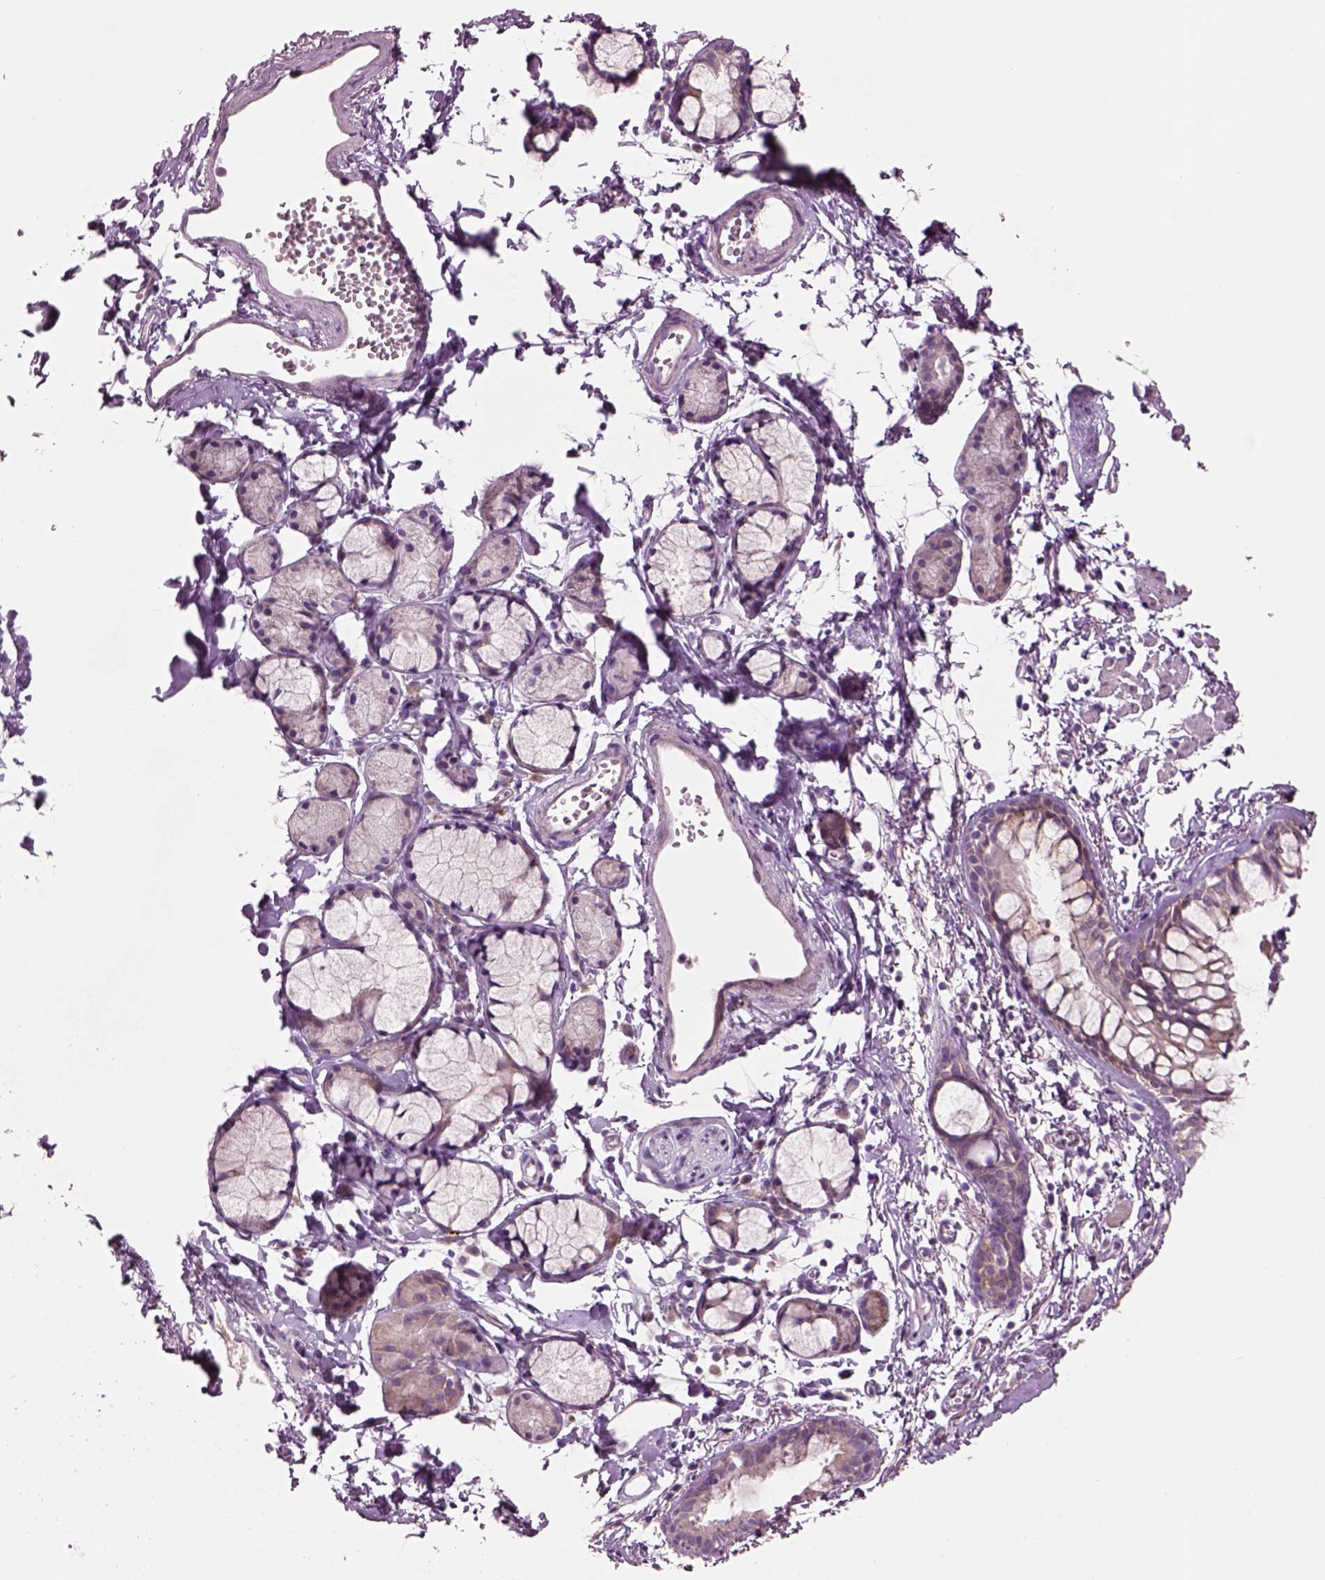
{"staining": {"intensity": "weak", "quantity": "<25%", "location": "cytoplasmic/membranous"}, "tissue": "bronchus", "cell_type": "Respiratory epithelial cells", "image_type": "normal", "snomed": [{"axis": "morphology", "description": "Normal tissue, NOS"}, {"axis": "topography", "description": "Cartilage tissue"}, {"axis": "topography", "description": "Bronchus"}], "caption": "Image shows no significant protein positivity in respiratory epithelial cells of benign bronchus.", "gene": "PLPP7", "patient": {"sex": "female", "age": 59}}